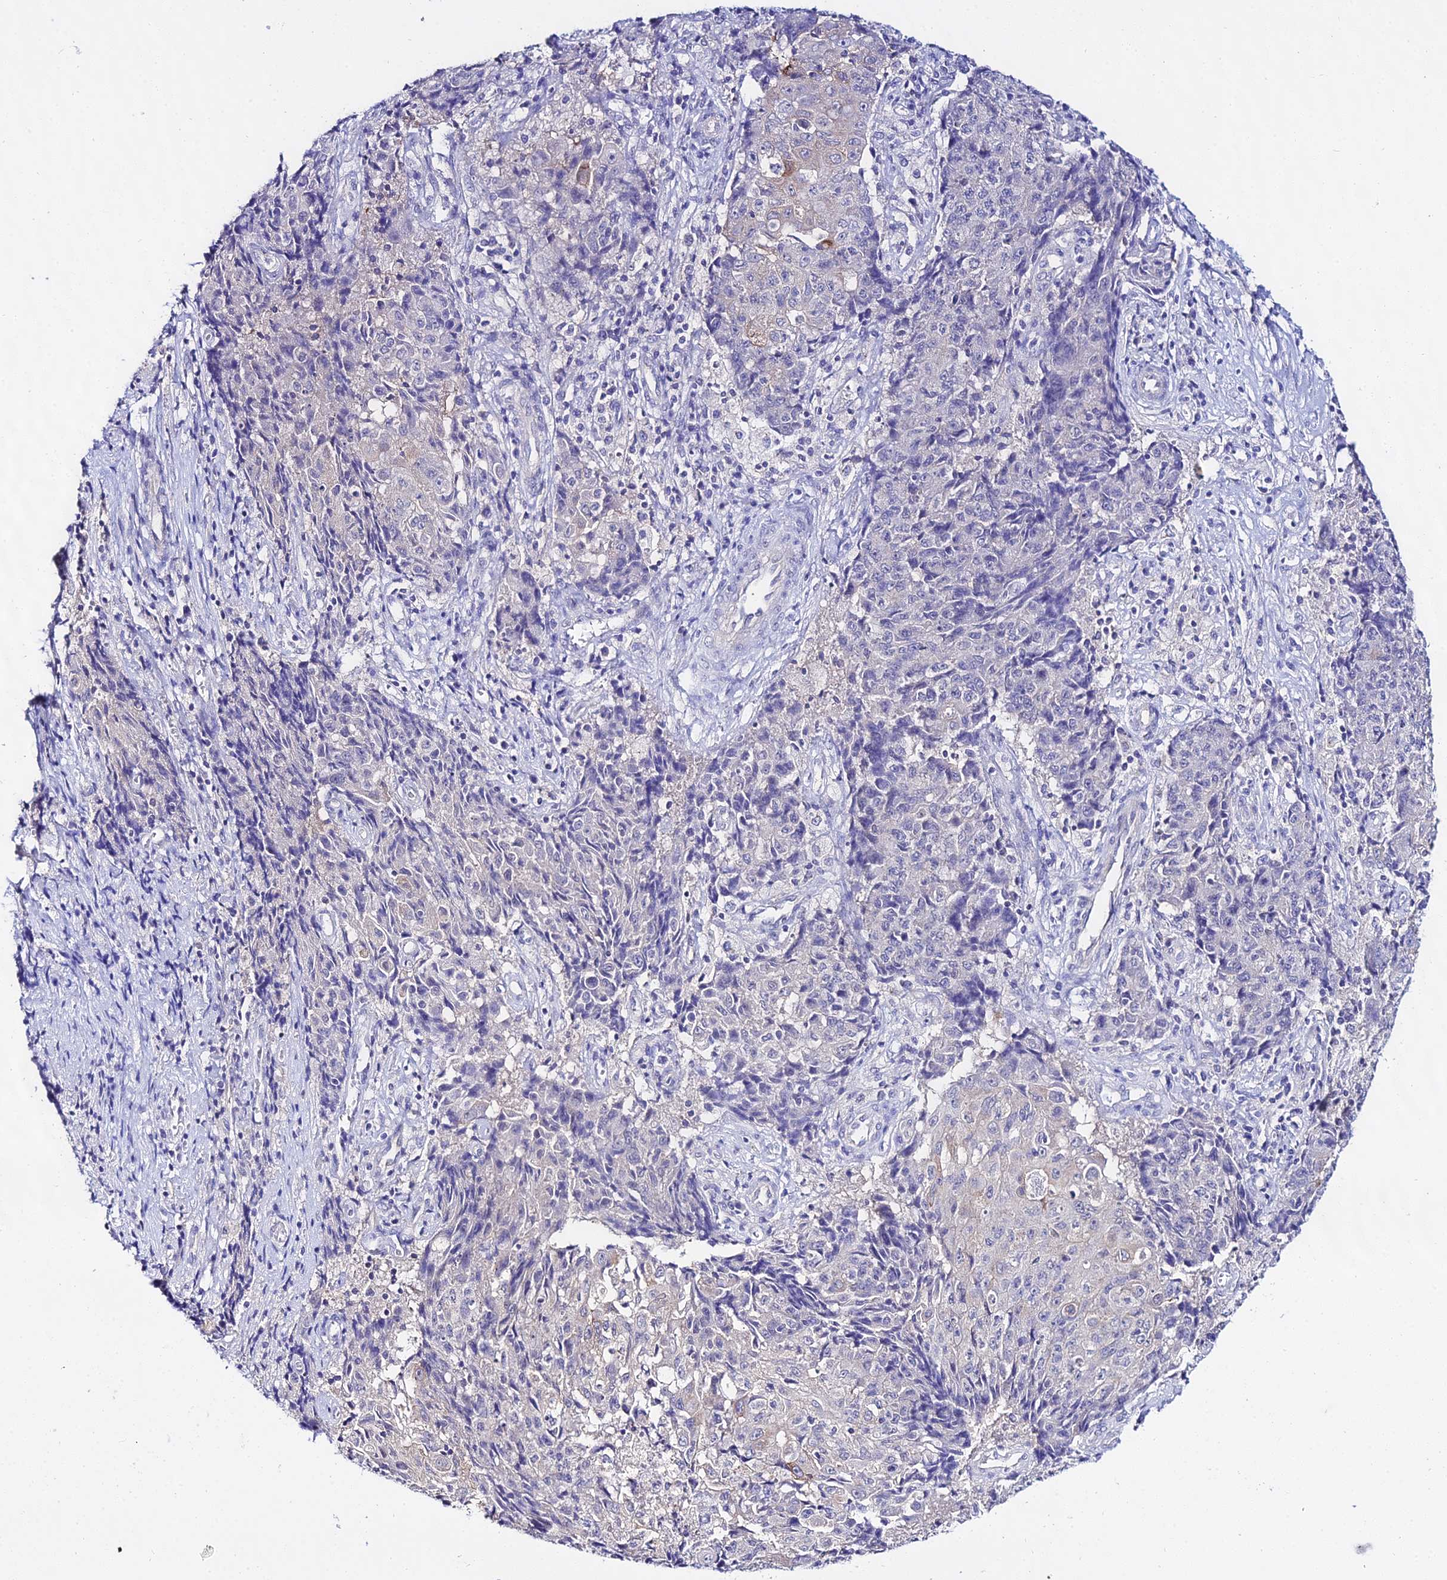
{"staining": {"intensity": "negative", "quantity": "none", "location": "none"}, "tissue": "ovarian cancer", "cell_type": "Tumor cells", "image_type": "cancer", "snomed": [{"axis": "morphology", "description": "Carcinoma, endometroid"}, {"axis": "topography", "description": "Ovary"}], "caption": "Endometroid carcinoma (ovarian) was stained to show a protein in brown. There is no significant staining in tumor cells.", "gene": "ATG16L2", "patient": {"sex": "female", "age": 42}}